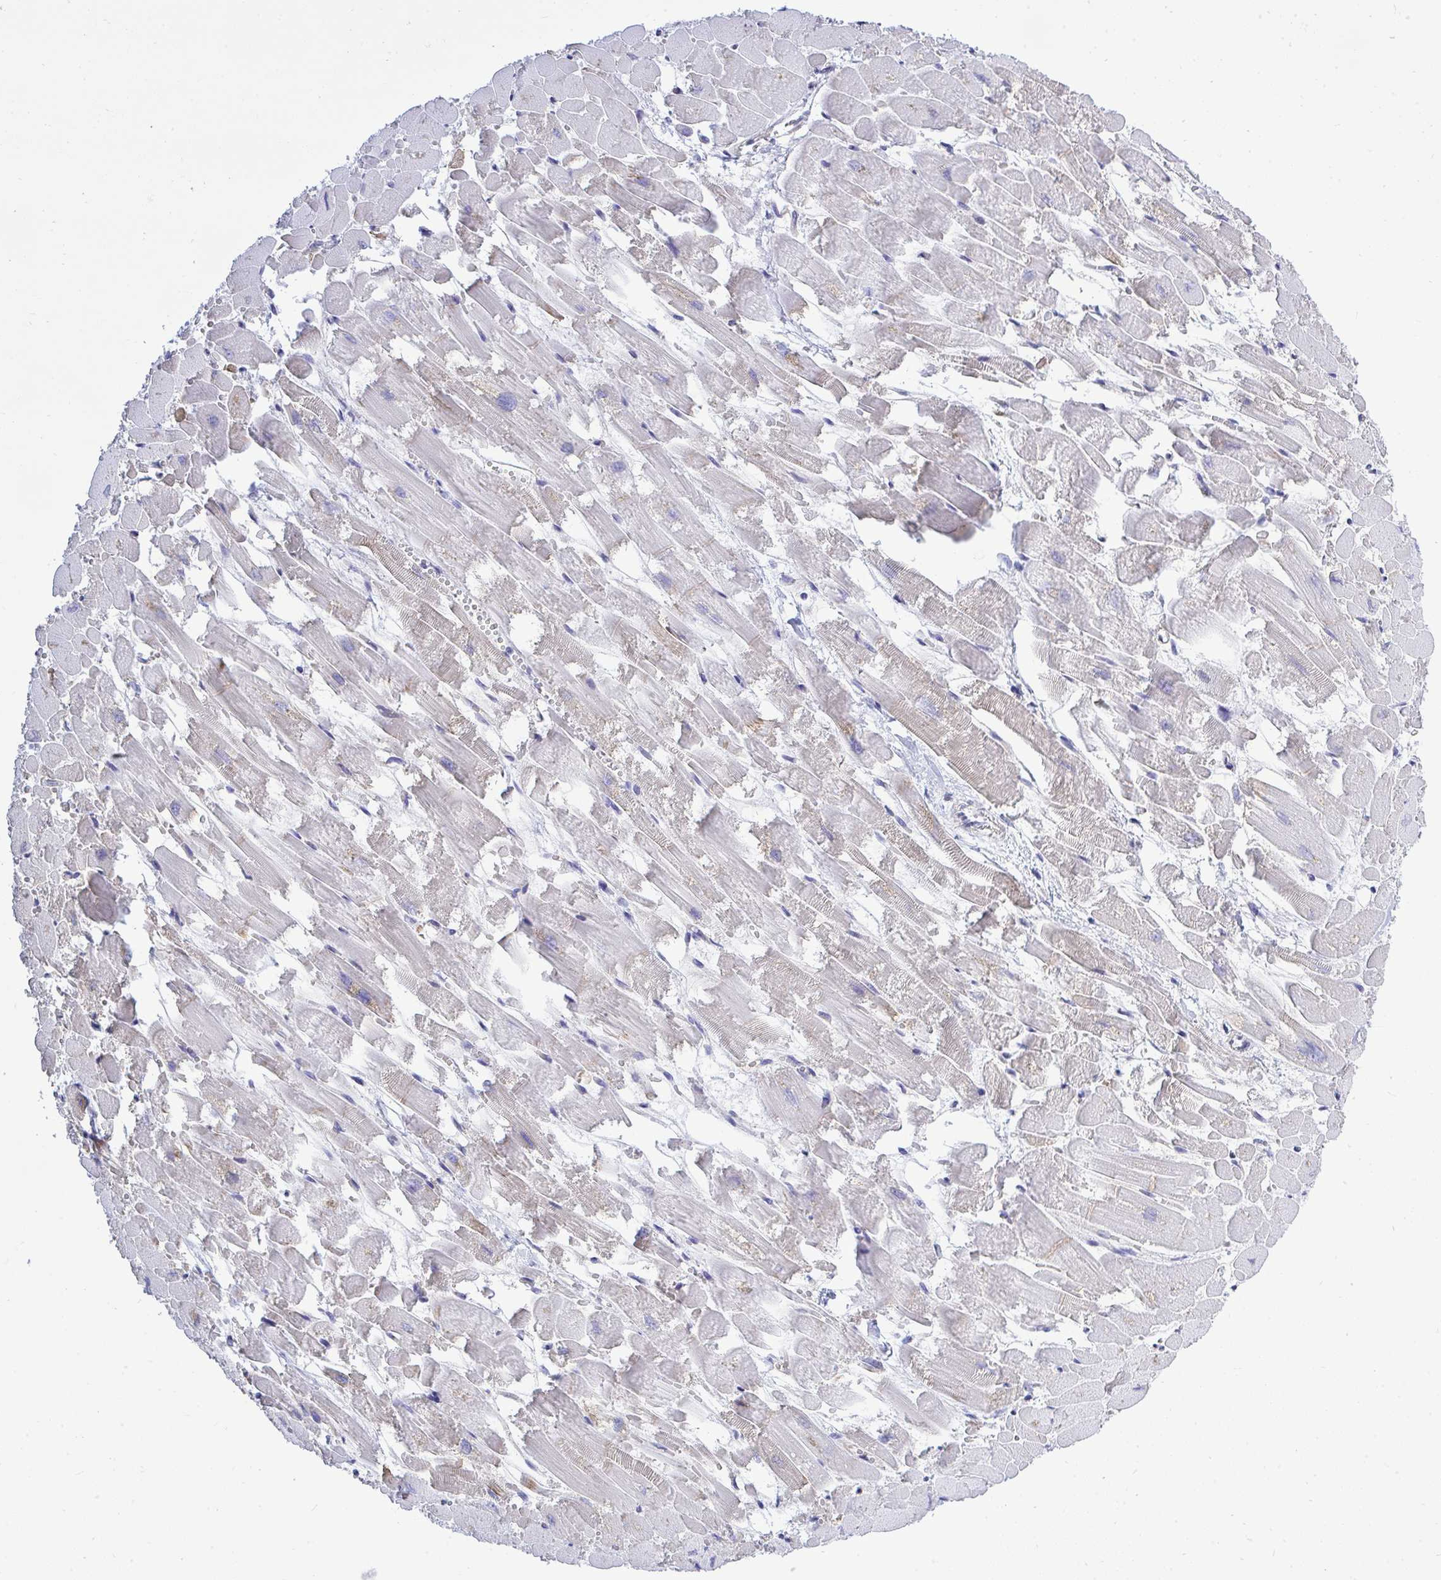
{"staining": {"intensity": "negative", "quantity": "none", "location": "none"}, "tissue": "heart muscle", "cell_type": "Cardiomyocytes", "image_type": "normal", "snomed": [{"axis": "morphology", "description": "Normal tissue, NOS"}, {"axis": "topography", "description": "Heart"}], "caption": "IHC image of normal heart muscle stained for a protein (brown), which displays no staining in cardiomyocytes.", "gene": "SLC25A51", "patient": {"sex": "female", "age": 52}}